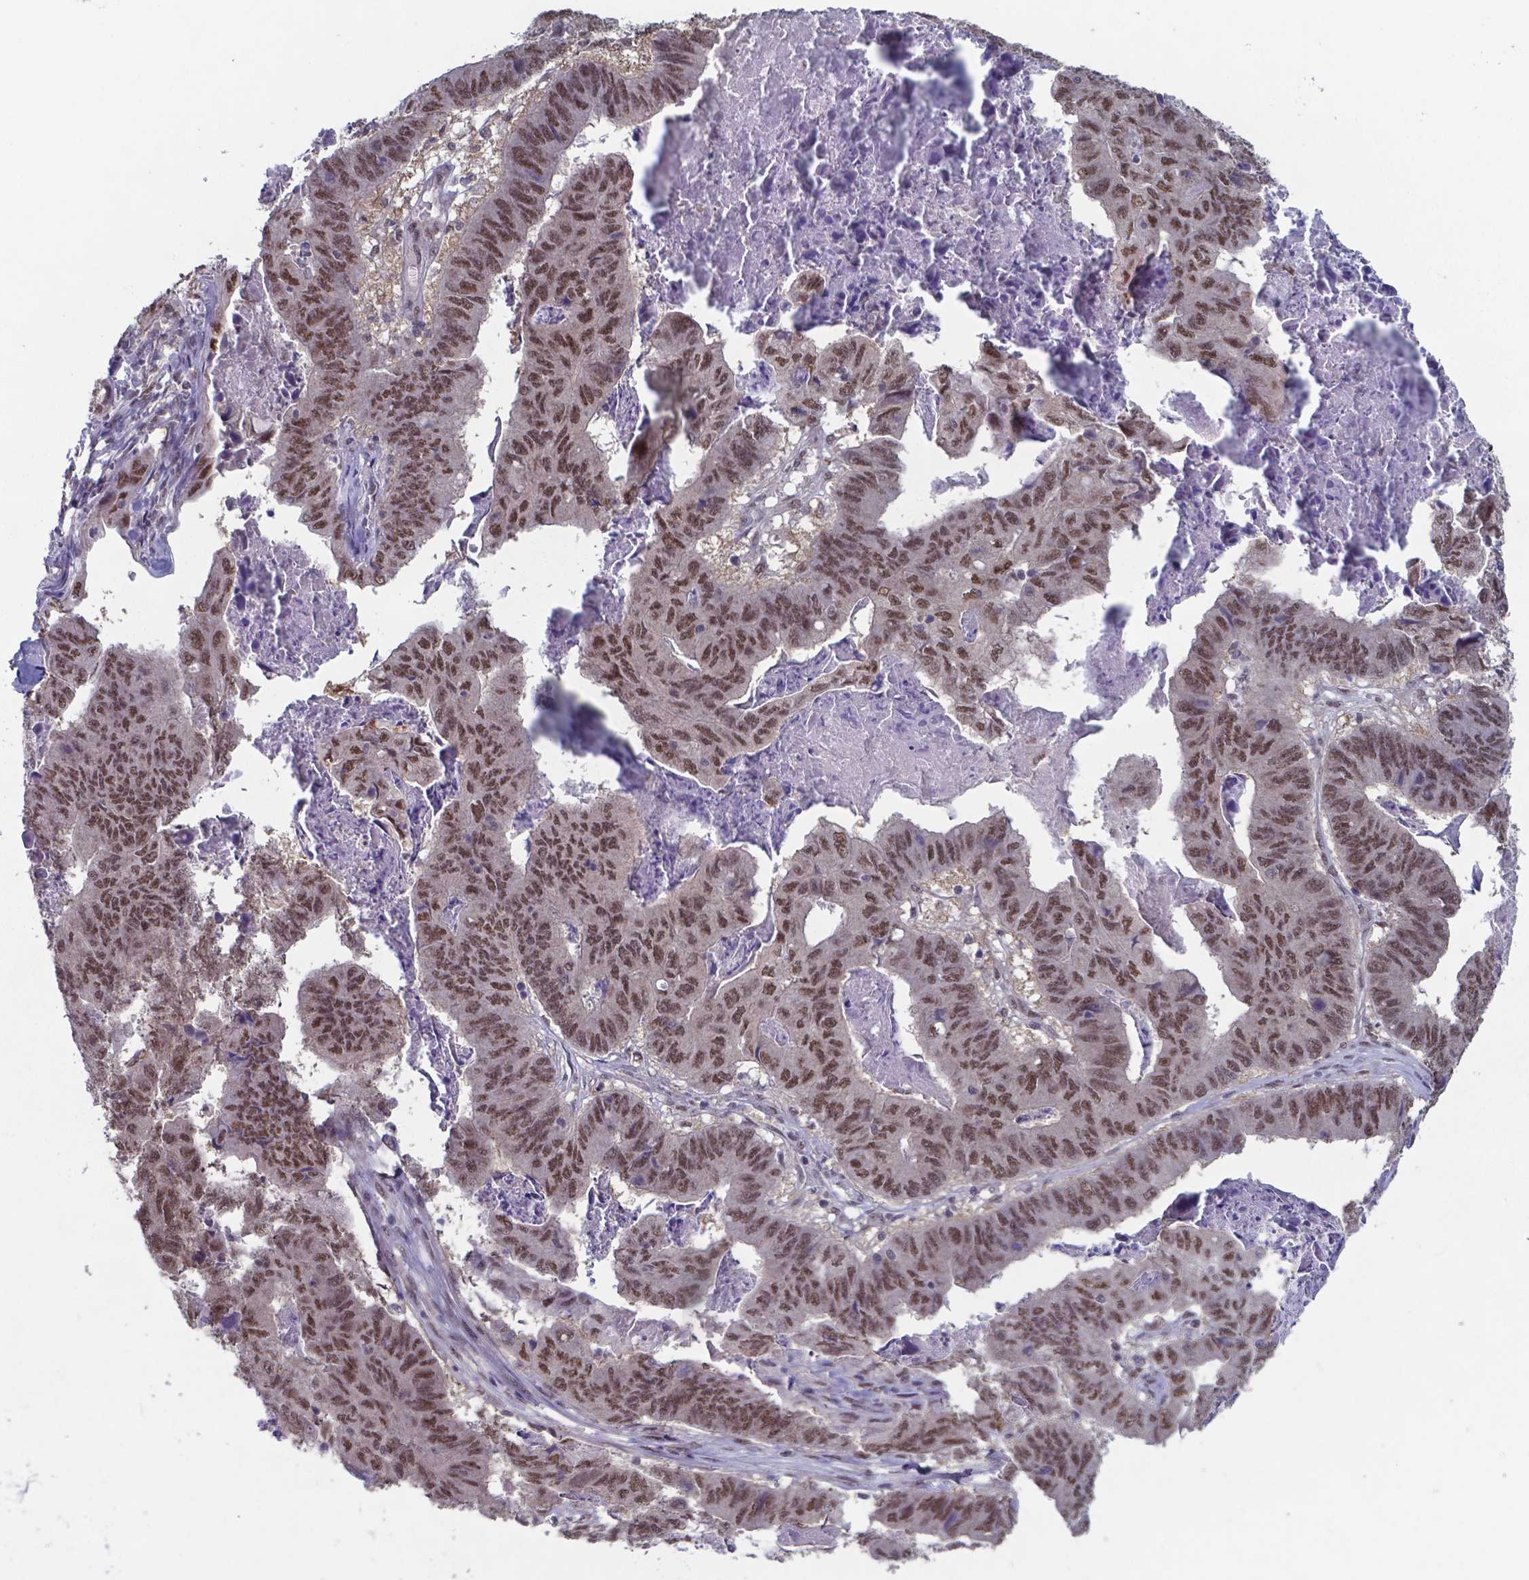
{"staining": {"intensity": "moderate", "quantity": ">75%", "location": "nuclear"}, "tissue": "stomach cancer", "cell_type": "Tumor cells", "image_type": "cancer", "snomed": [{"axis": "morphology", "description": "Adenocarcinoma, NOS"}, {"axis": "topography", "description": "Stomach, lower"}], "caption": "Stomach cancer (adenocarcinoma) stained for a protein (brown) exhibits moderate nuclear positive positivity in approximately >75% of tumor cells.", "gene": "UBA1", "patient": {"sex": "male", "age": 77}}